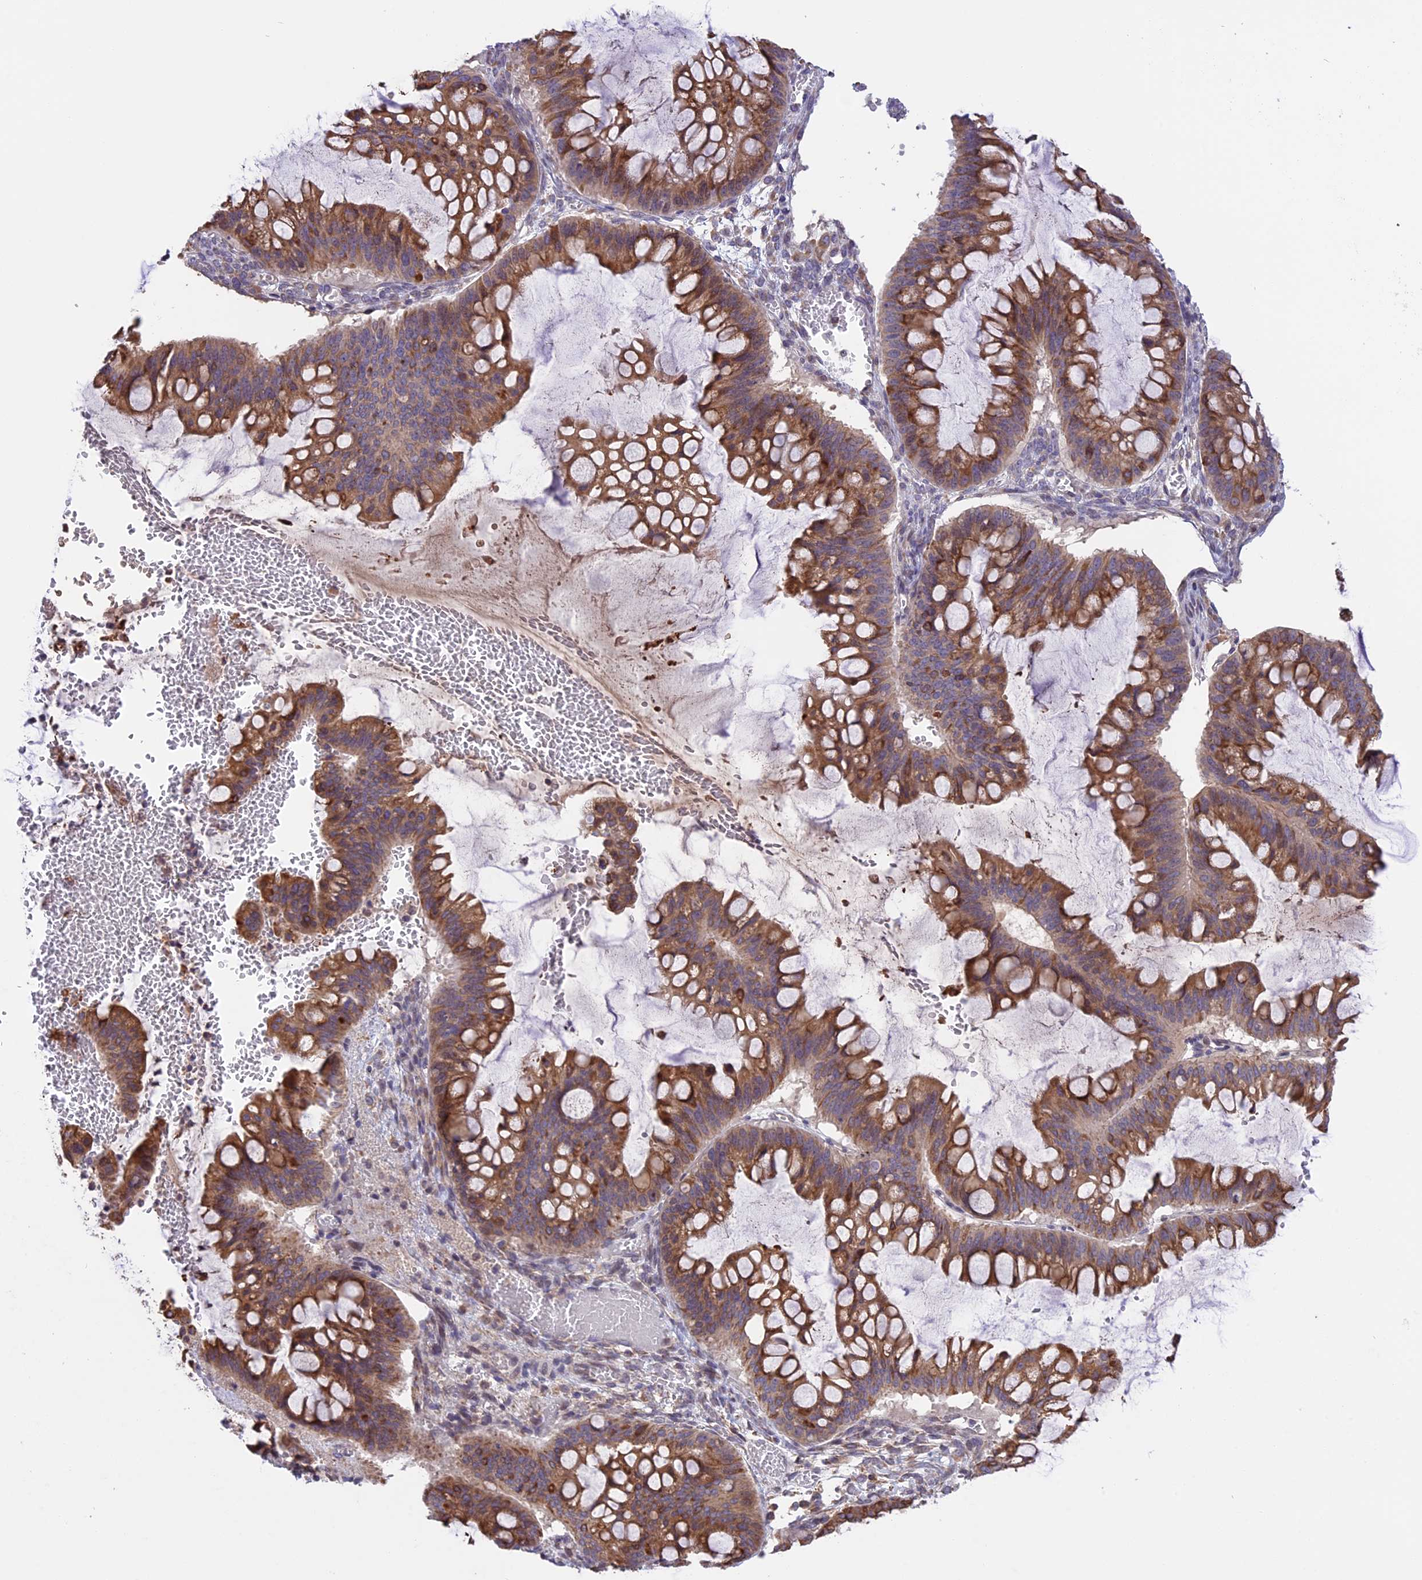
{"staining": {"intensity": "moderate", "quantity": ">75%", "location": "cytoplasmic/membranous"}, "tissue": "ovarian cancer", "cell_type": "Tumor cells", "image_type": "cancer", "snomed": [{"axis": "morphology", "description": "Cystadenocarcinoma, mucinous, NOS"}, {"axis": "topography", "description": "Ovary"}], "caption": "DAB immunohistochemical staining of ovarian cancer (mucinous cystadenocarcinoma) shows moderate cytoplasmic/membranous protein expression in approximately >75% of tumor cells.", "gene": "DMRTA2", "patient": {"sex": "female", "age": 73}}